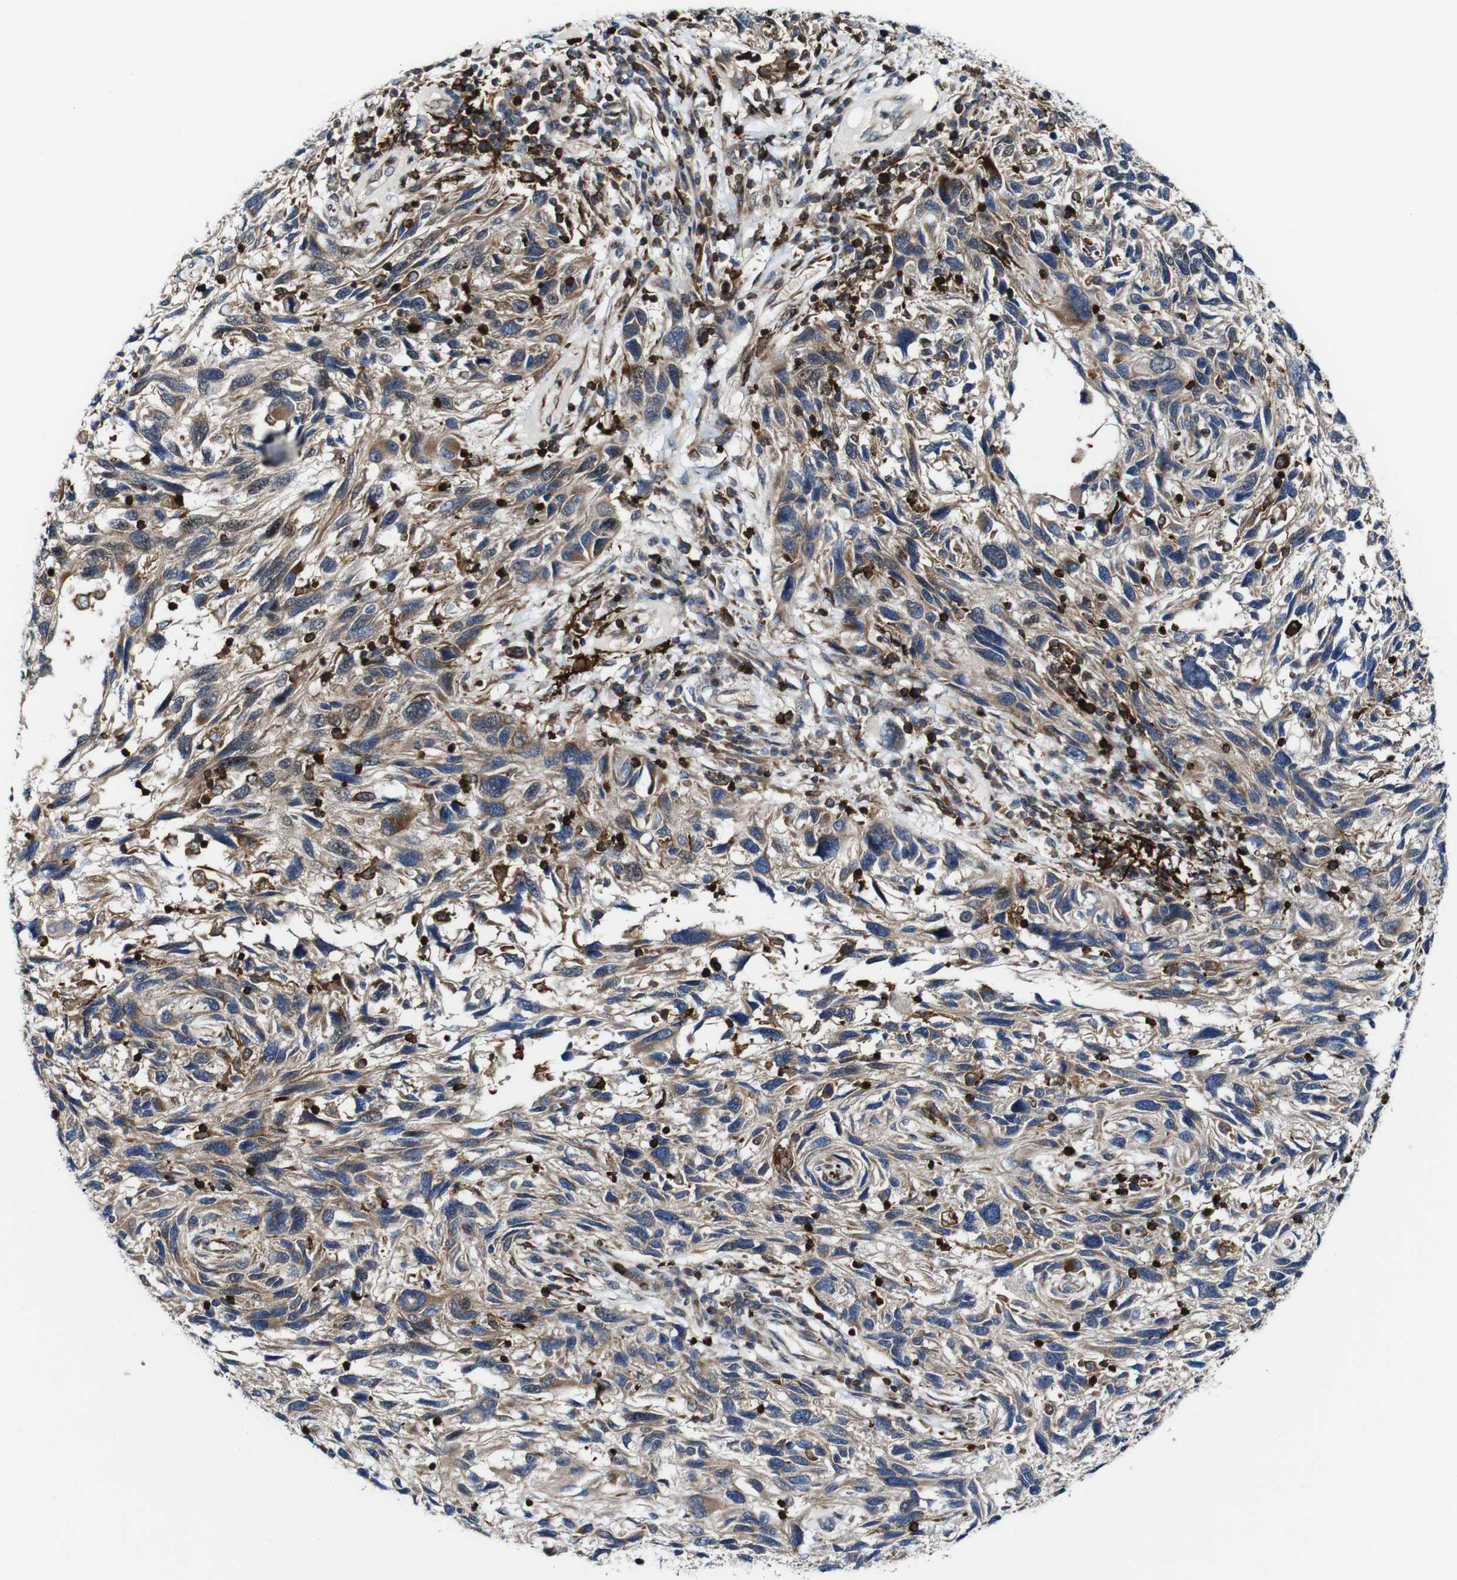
{"staining": {"intensity": "weak", "quantity": ">75%", "location": "cytoplasmic/membranous"}, "tissue": "melanoma", "cell_type": "Tumor cells", "image_type": "cancer", "snomed": [{"axis": "morphology", "description": "Malignant melanoma, NOS"}, {"axis": "topography", "description": "Skin"}], "caption": "Weak cytoplasmic/membranous expression is seen in about >75% of tumor cells in melanoma. (DAB (3,3'-diaminobenzidine) = brown stain, brightfield microscopy at high magnification).", "gene": "JAK2", "patient": {"sex": "male", "age": 53}}